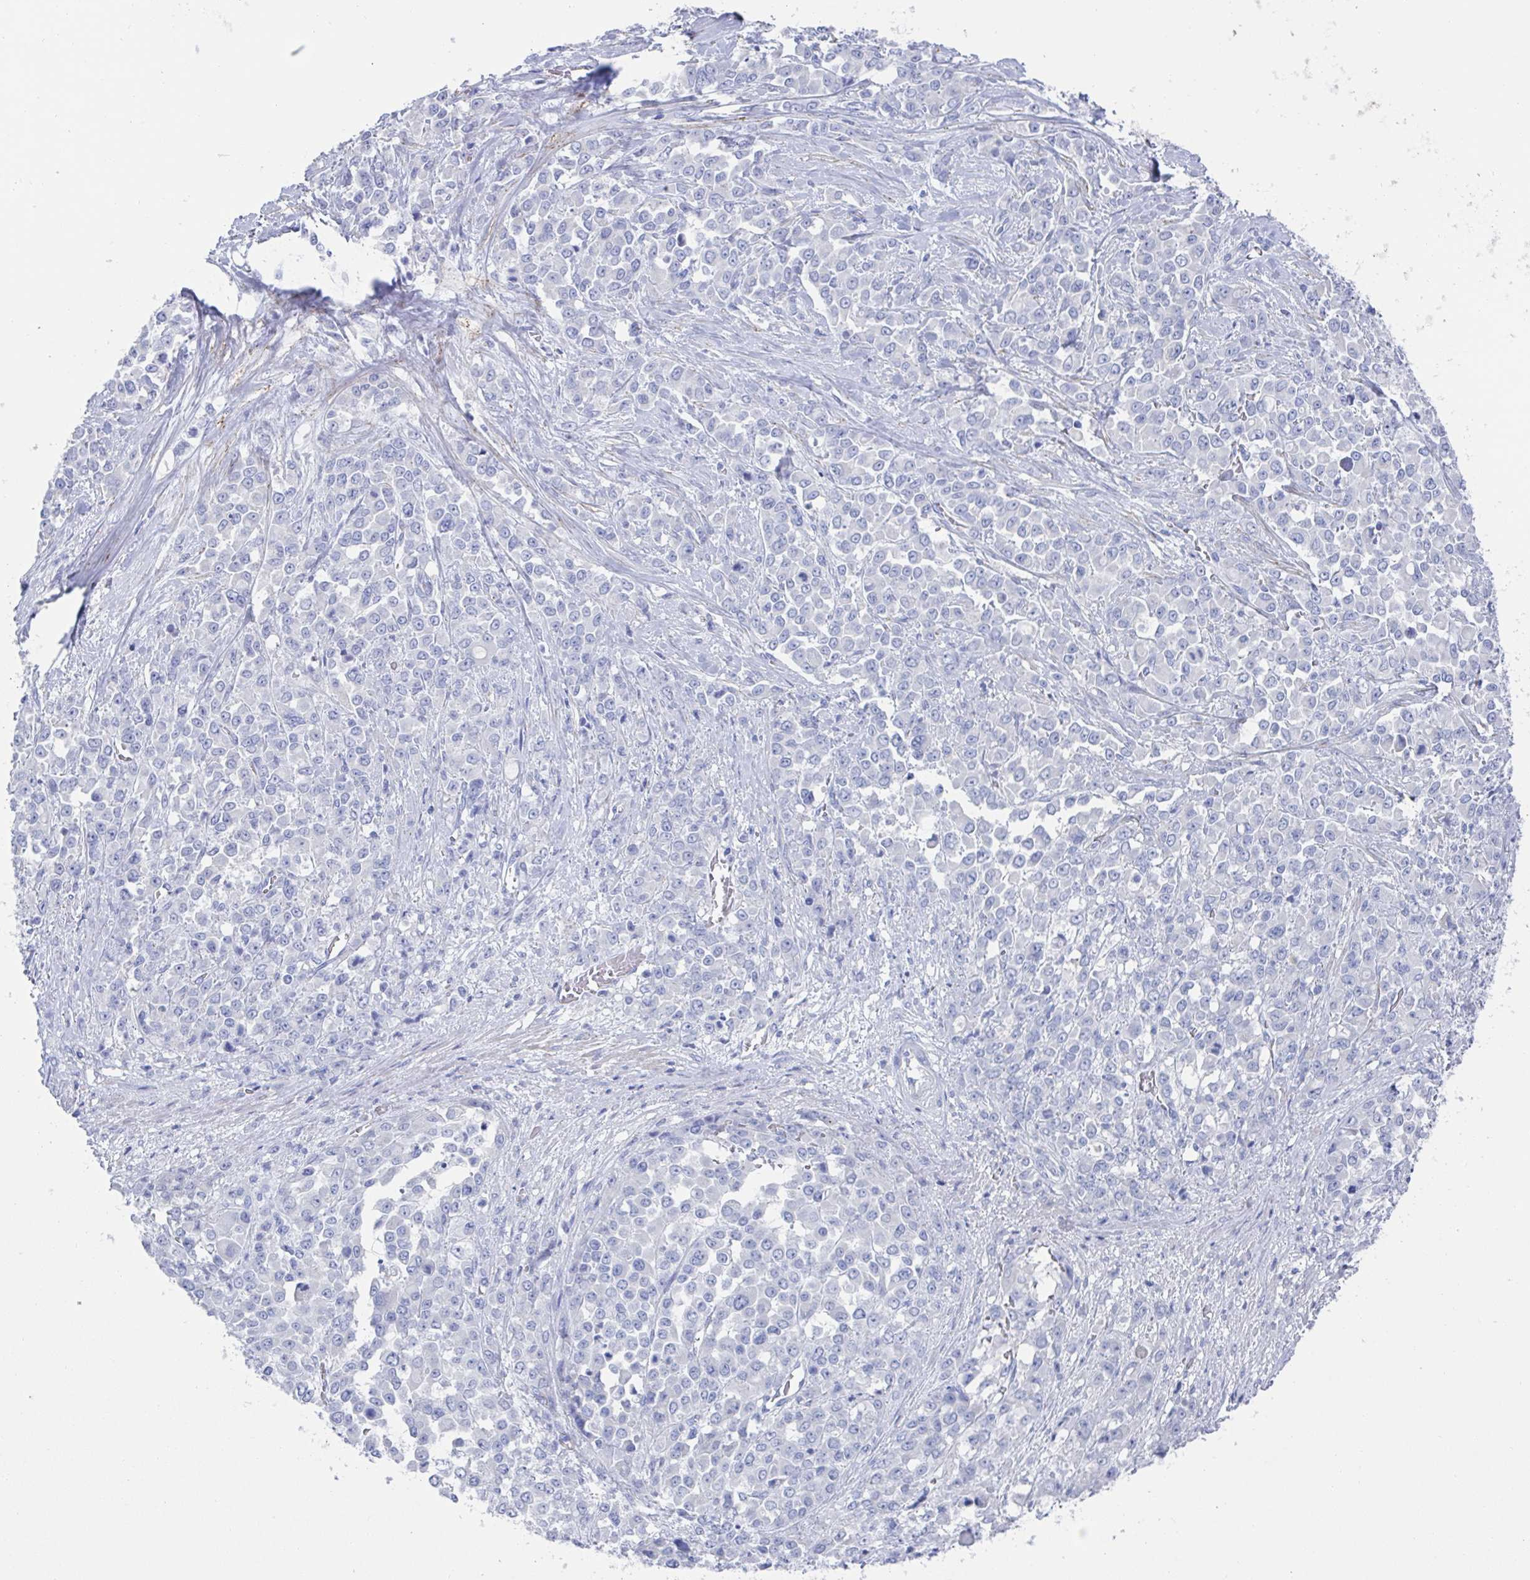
{"staining": {"intensity": "negative", "quantity": "none", "location": "none"}, "tissue": "stomach cancer", "cell_type": "Tumor cells", "image_type": "cancer", "snomed": [{"axis": "morphology", "description": "Adenocarcinoma, NOS"}, {"axis": "topography", "description": "Stomach"}], "caption": "Tumor cells show no significant protein expression in stomach cancer.", "gene": "CDH2", "patient": {"sex": "female", "age": 76}}